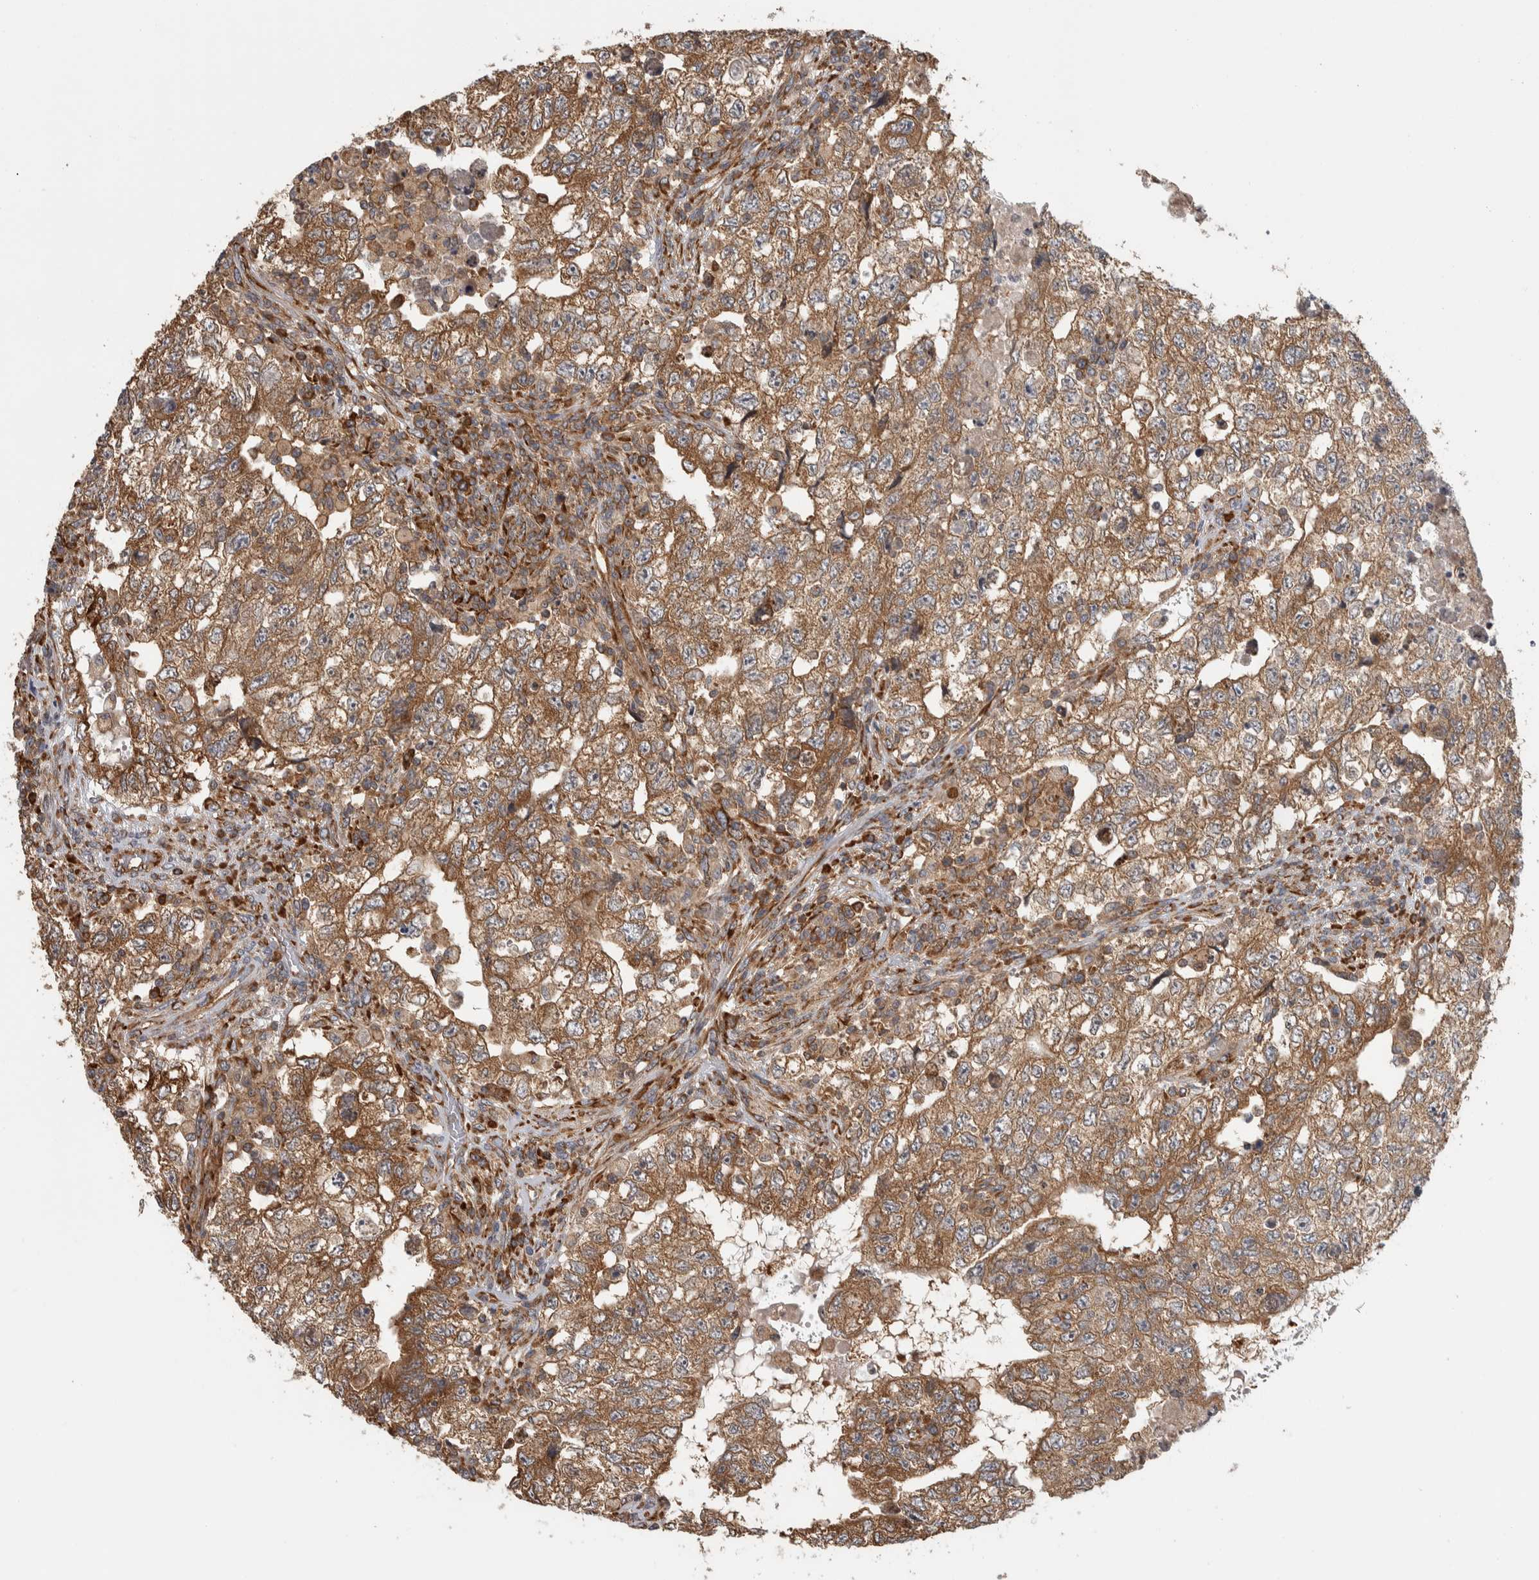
{"staining": {"intensity": "moderate", "quantity": ">75%", "location": "cytoplasmic/membranous"}, "tissue": "testis cancer", "cell_type": "Tumor cells", "image_type": "cancer", "snomed": [{"axis": "morphology", "description": "Carcinoma, Embryonal, NOS"}, {"axis": "topography", "description": "Testis"}], "caption": "A brown stain highlights moderate cytoplasmic/membranous positivity of a protein in testis cancer tumor cells.", "gene": "EIF3H", "patient": {"sex": "male", "age": 36}}